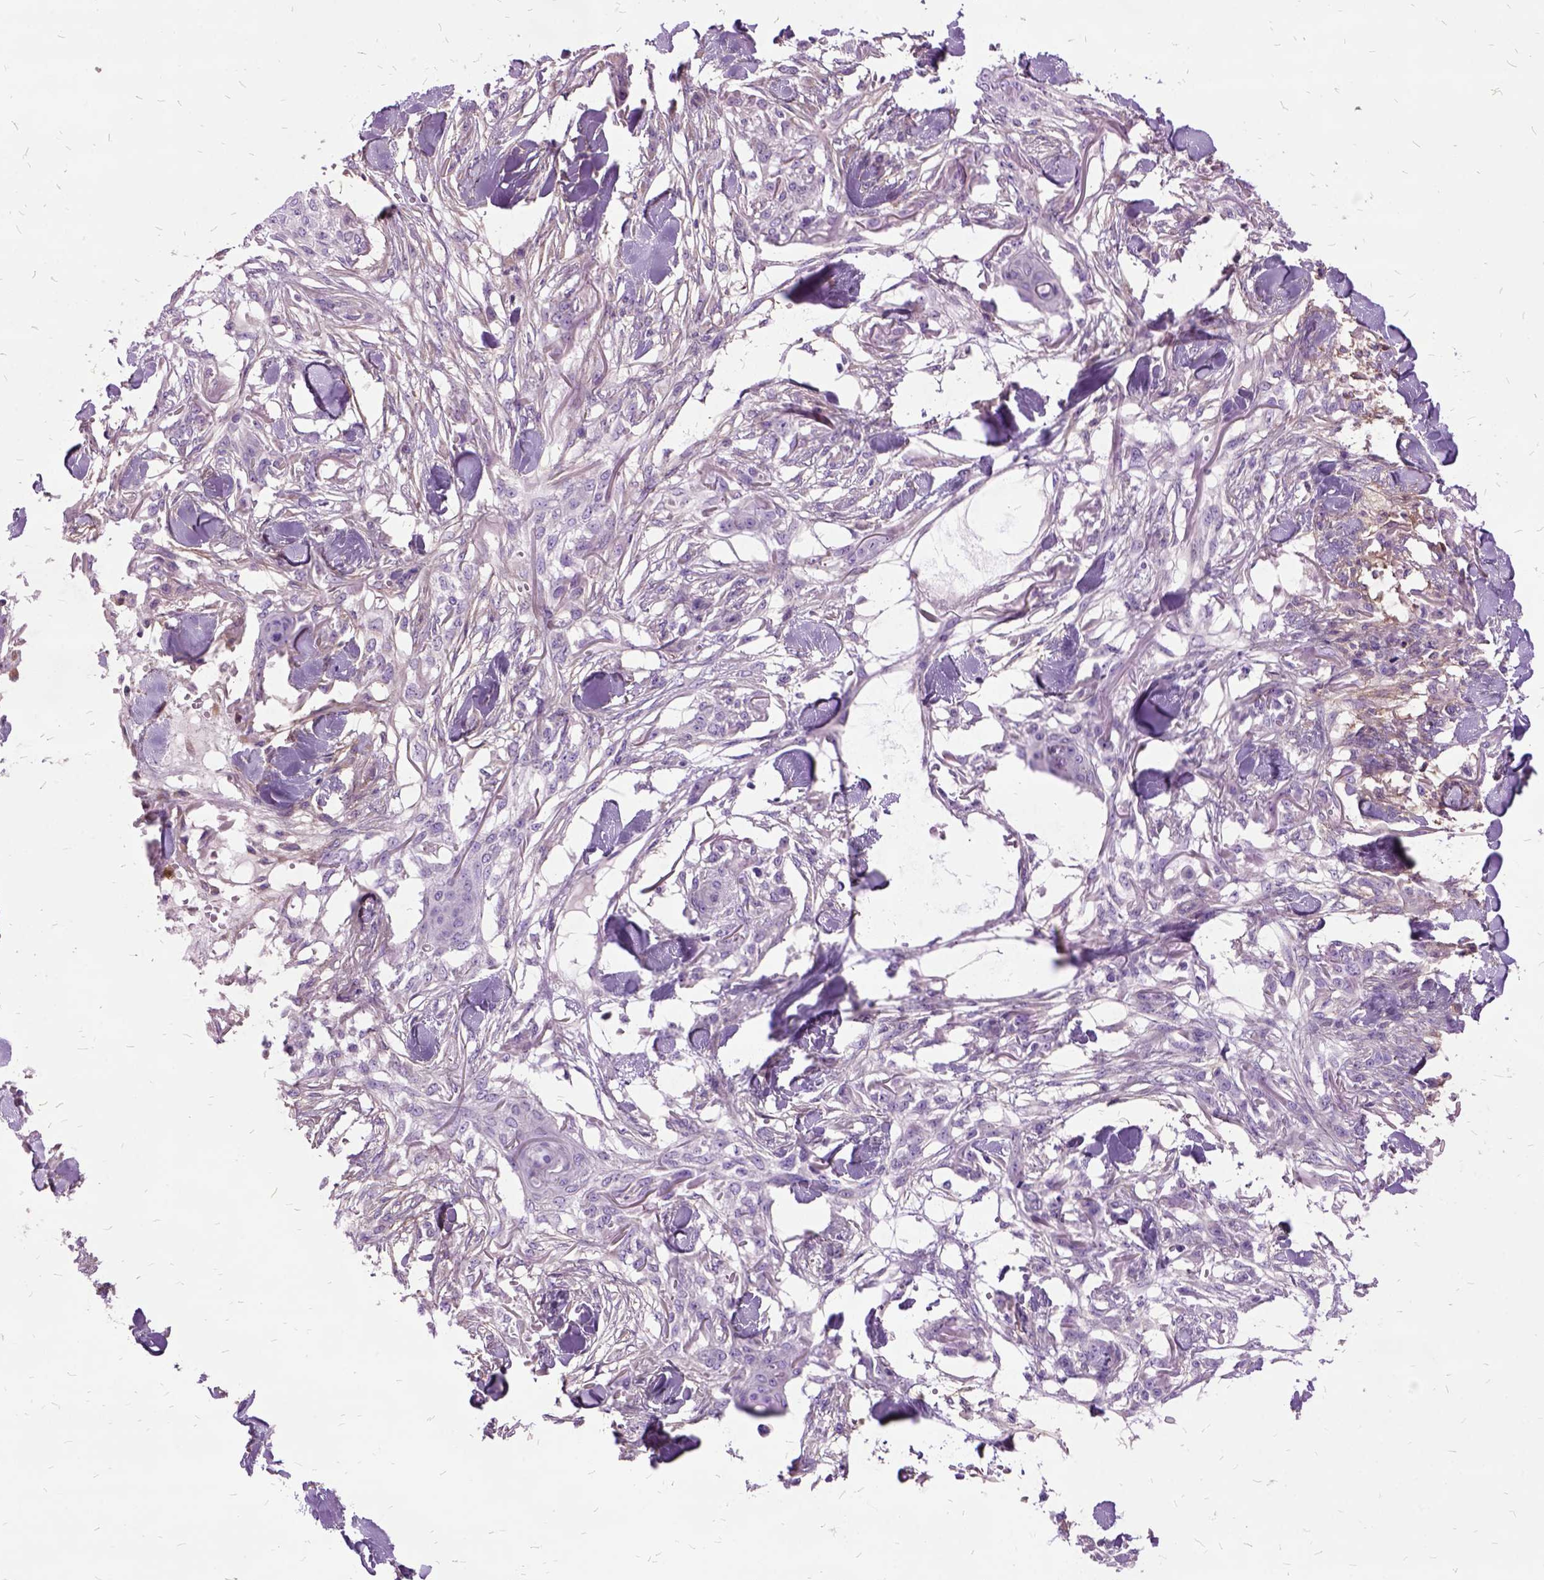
{"staining": {"intensity": "negative", "quantity": "none", "location": "none"}, "tissue": "skin cancer", "cell_type": "Tumor cells", "image_type": "cancer", "snomed": [{"axis": "morphology", "description": "Squamous cell carcinoma, NOS"}, {"axis": "topography", "description": "Skin"}], "caption": "Protein analysis of skin squamous cell carcinoma demonstrates no significant positivity in tumor cells.", "gene": "MME", "patient": {"sex": "female", "age": 59}}